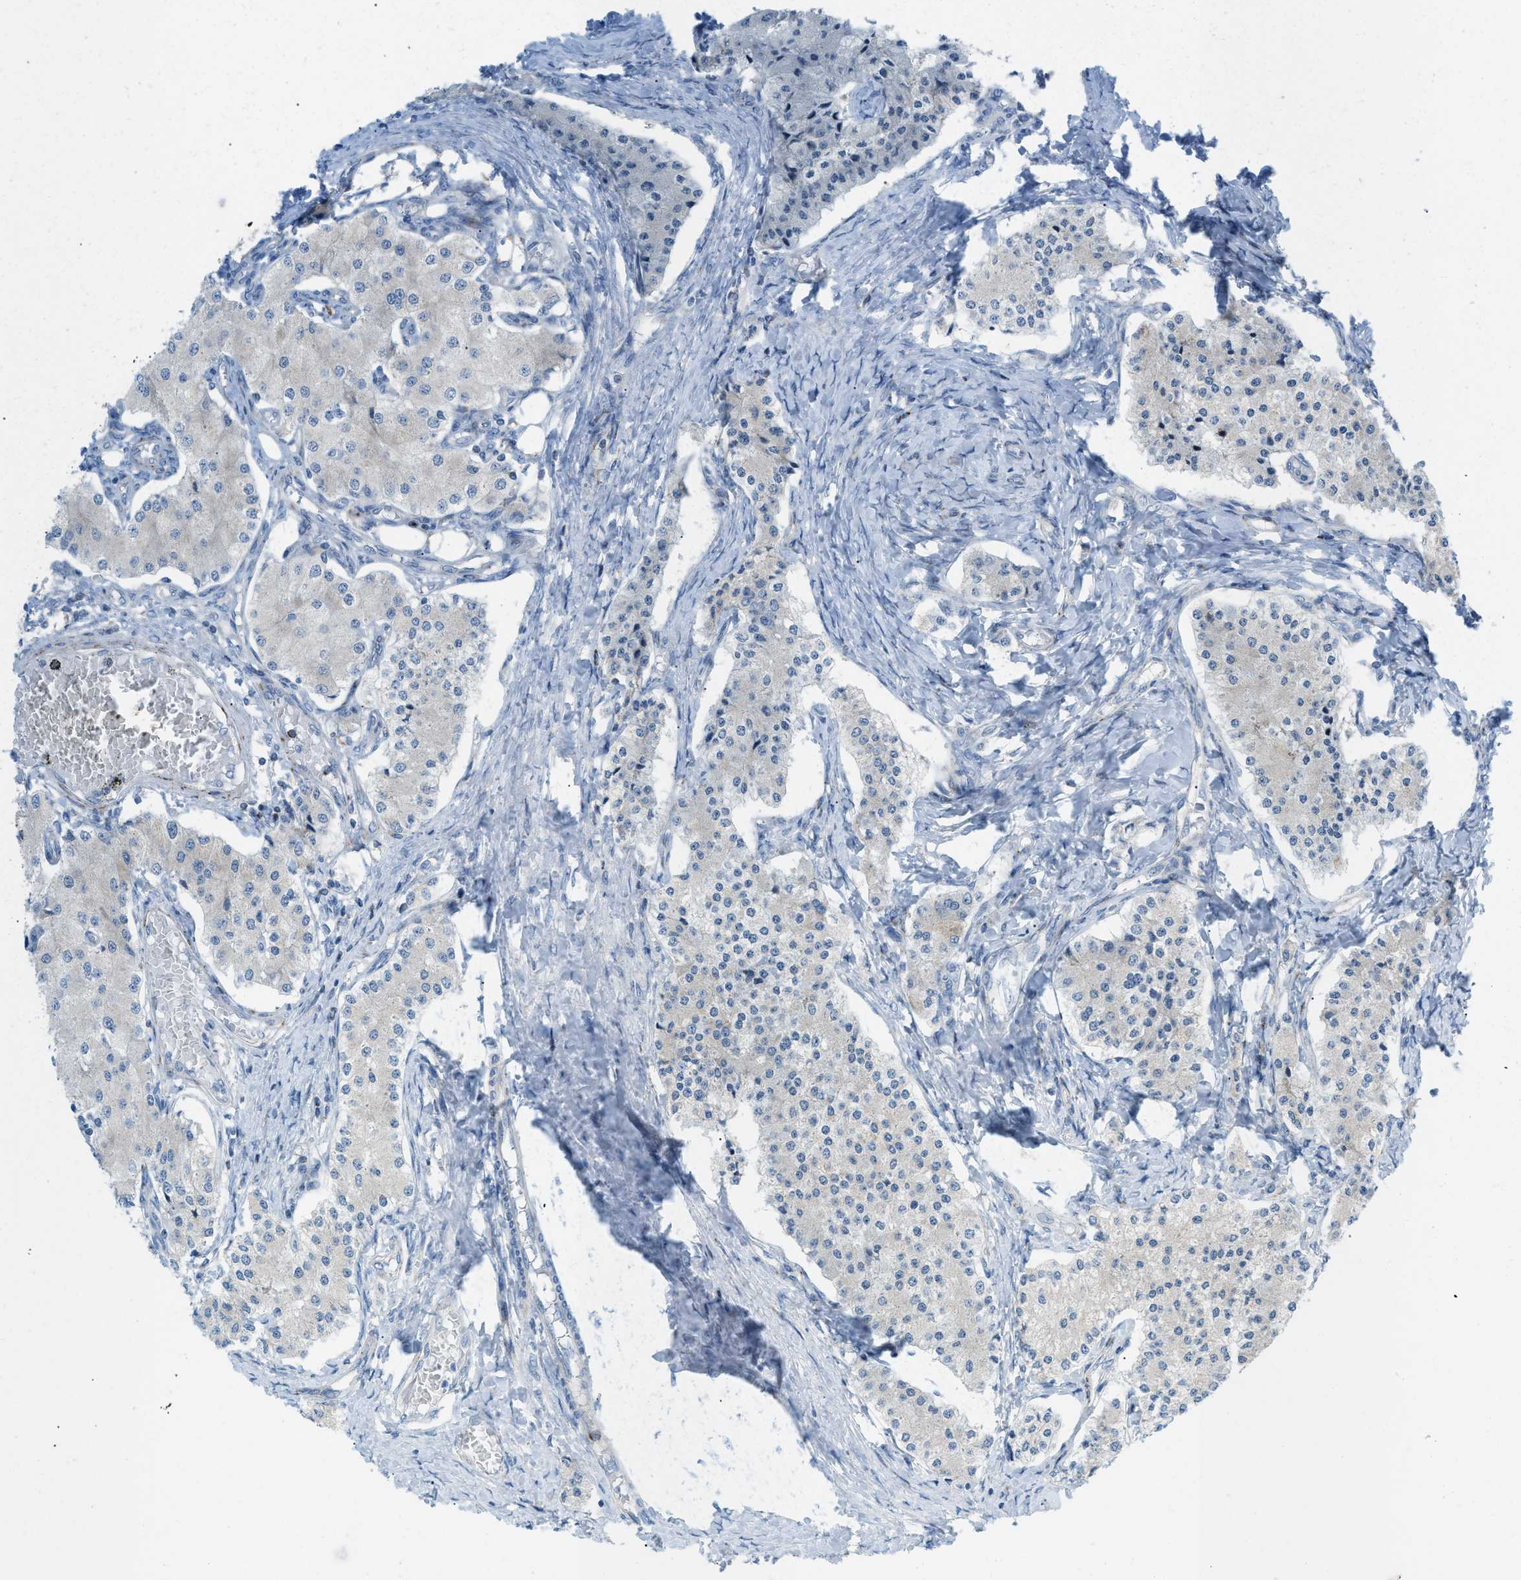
{"staining": {"intensity": "negative", "quantity": "none", "location": "none"}, "tissue": "carcinoid", "cell_type": "Tumor cells", "image_type": "cancer", "snomed": [{"axis": "morphology", "description": "Carcinoid, malignant, NOS"}, {"axis": "topography", "description": "Colon"}], "caption": "Image shows no protein positivity in tumor cells of carcinoid tissue.", "gene": "RBBP9", "patient": {"sex": "female", "age": 52}}